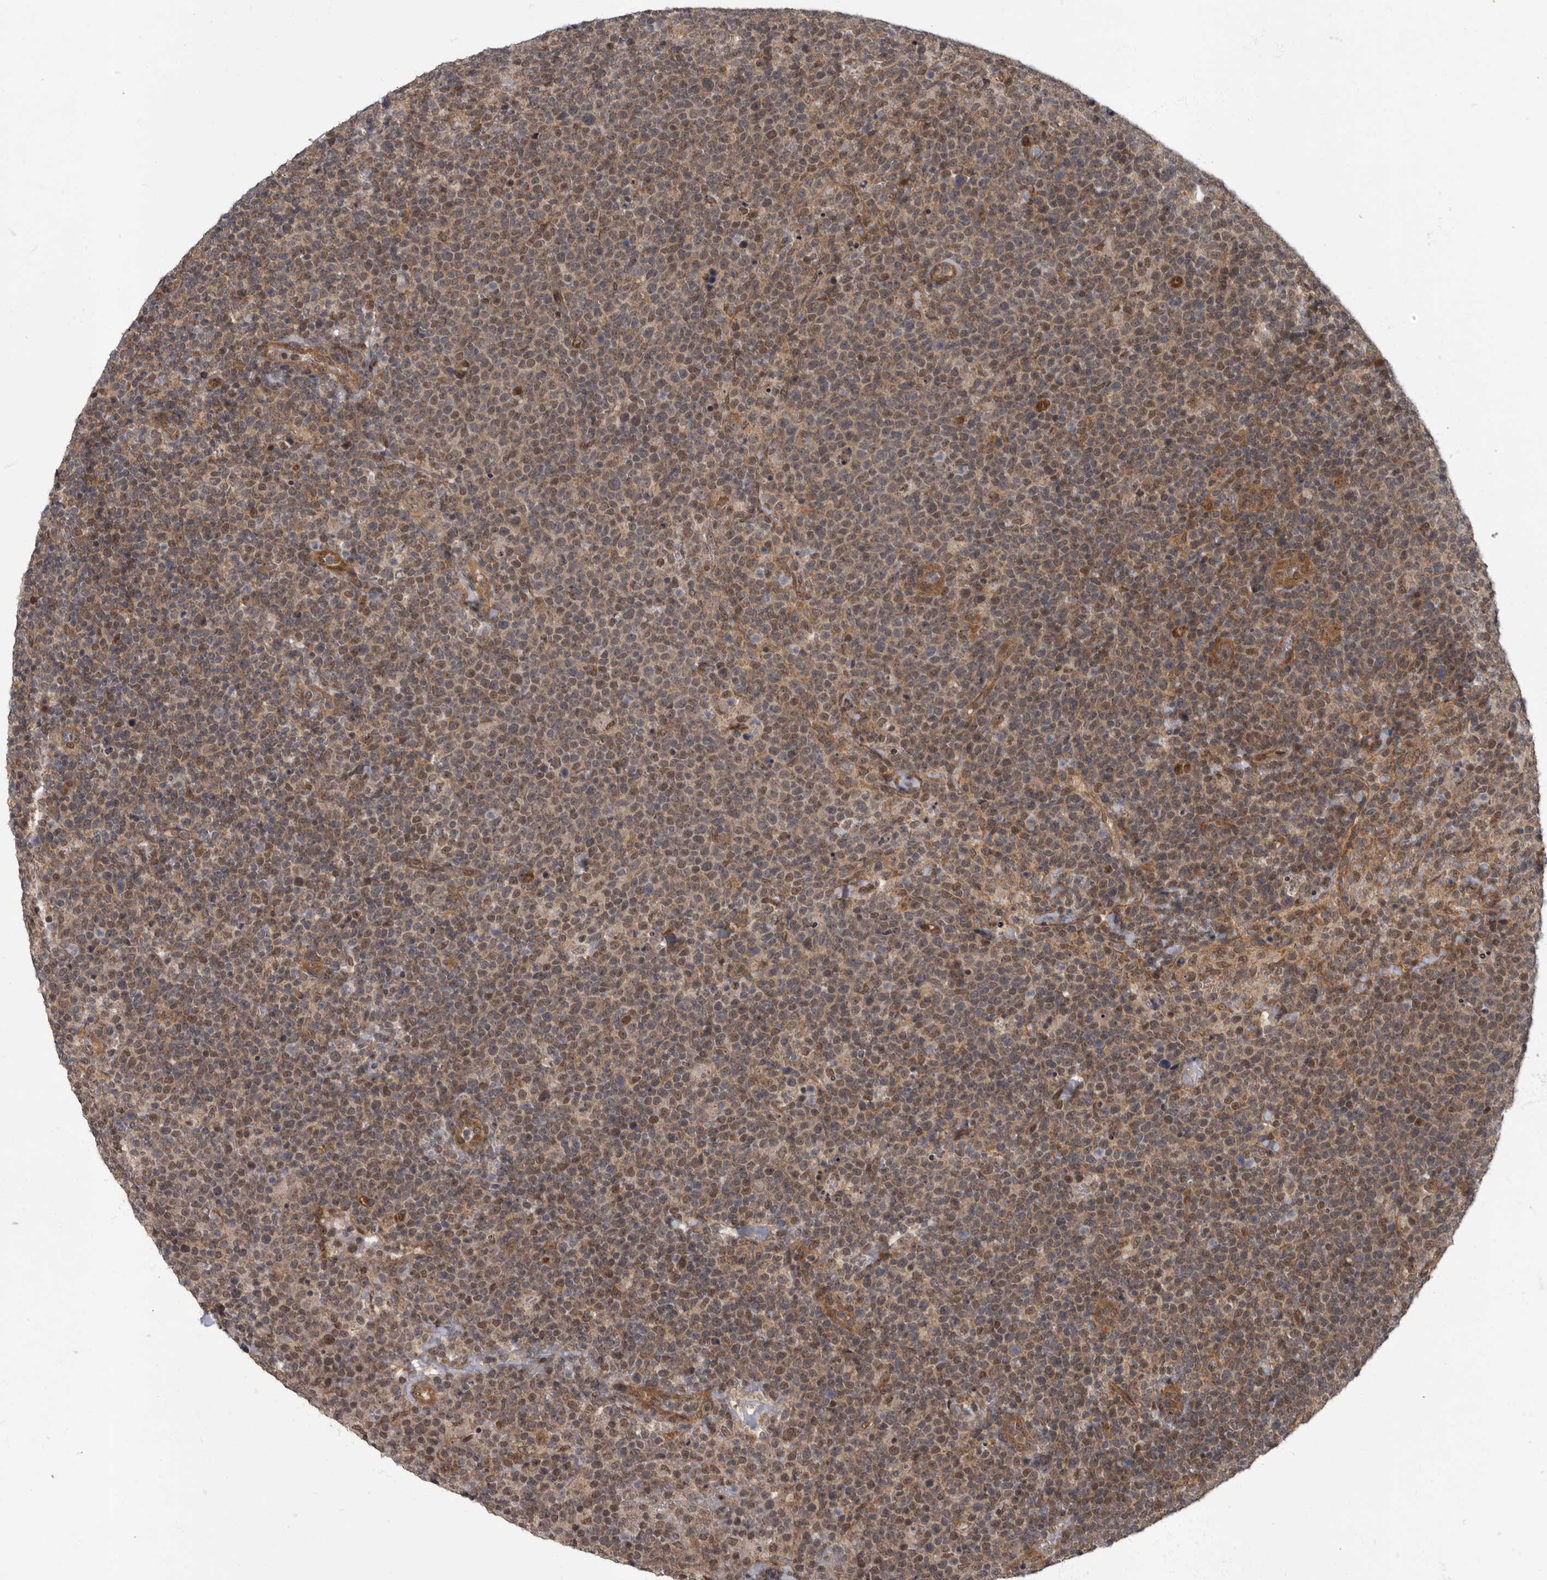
{"staining": {"intensity": "weak", "quantity": "25%-75%", "location": "nuclear"}, "tissue": "lymphoma", "cell_type": "Tumor cells", "image_type": "cancer", "snomed": [{"axis": "morphology", "description": "Malignant lymphoma, non-Hodgkin's type, High grade"}, {"axis": "topography", "description": "Lymph node"}], "caption": "The histopathology image reveals staining of malignant lymphoma, non-Hodgkin's type (high-grade), revealing weak nuclear protein positivity (brown color) within tumor cells.", "gene": "VPS50", "patient": {"sex": "male", "age": 61}}